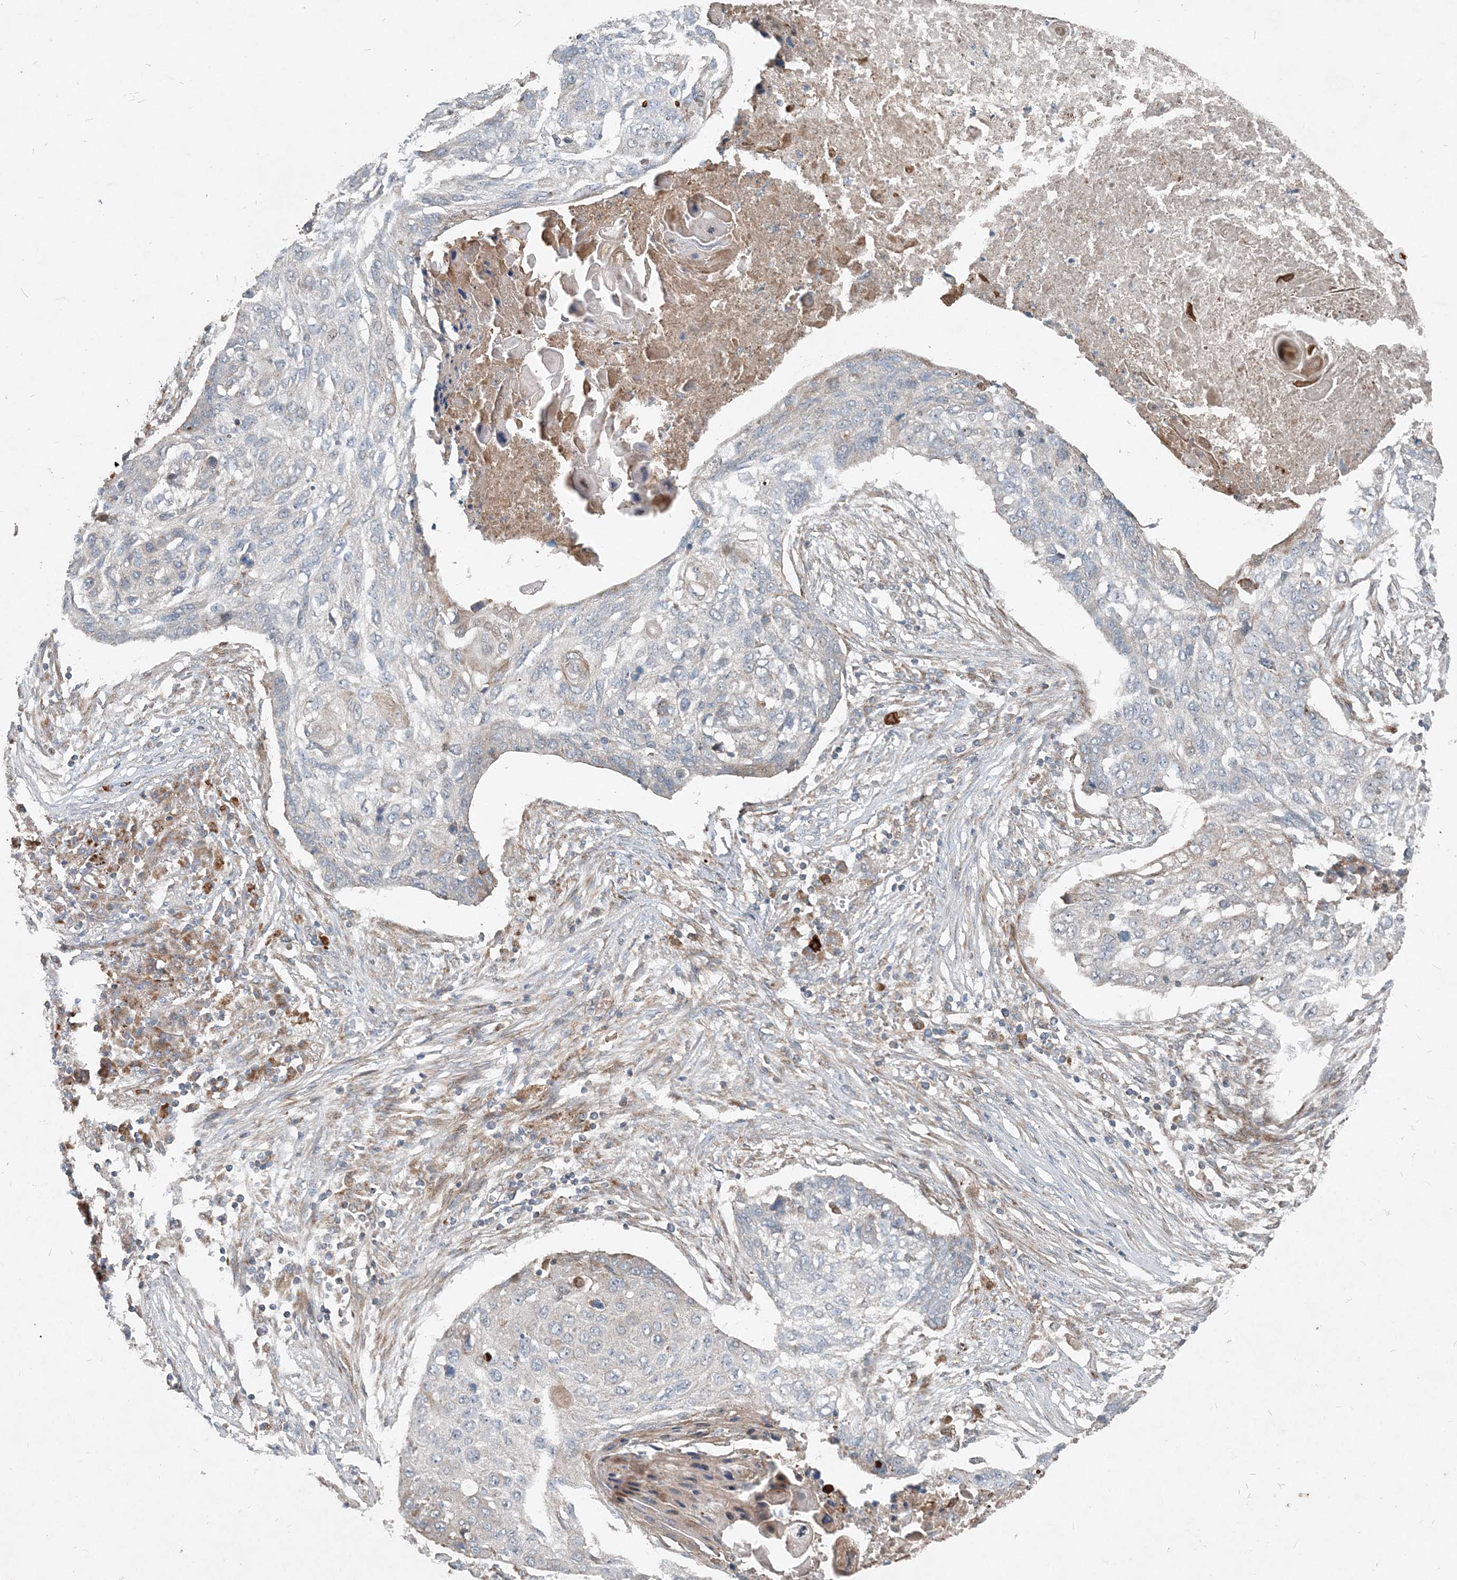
{"staining": {"intensity": "negative", "quantity": "none", "location": "none"}, "tissue": "lung cancer", "cell_type": "Tumor cells", "image_type": "cancer", "snomed": [{"axis": "morphology", "description": "Squamous cell carcinoma, NOS"}, {"axis": "topography", "description": "Lung"}], "caption": "Tumor cells are negative for brown protein staining in lung squamous cell carcinoma. (DAB immunohistochemistry (IHC) with hematoxylin counter stain).", "gene": "INTU", "patient": {"sex": "female", "age": 63}}